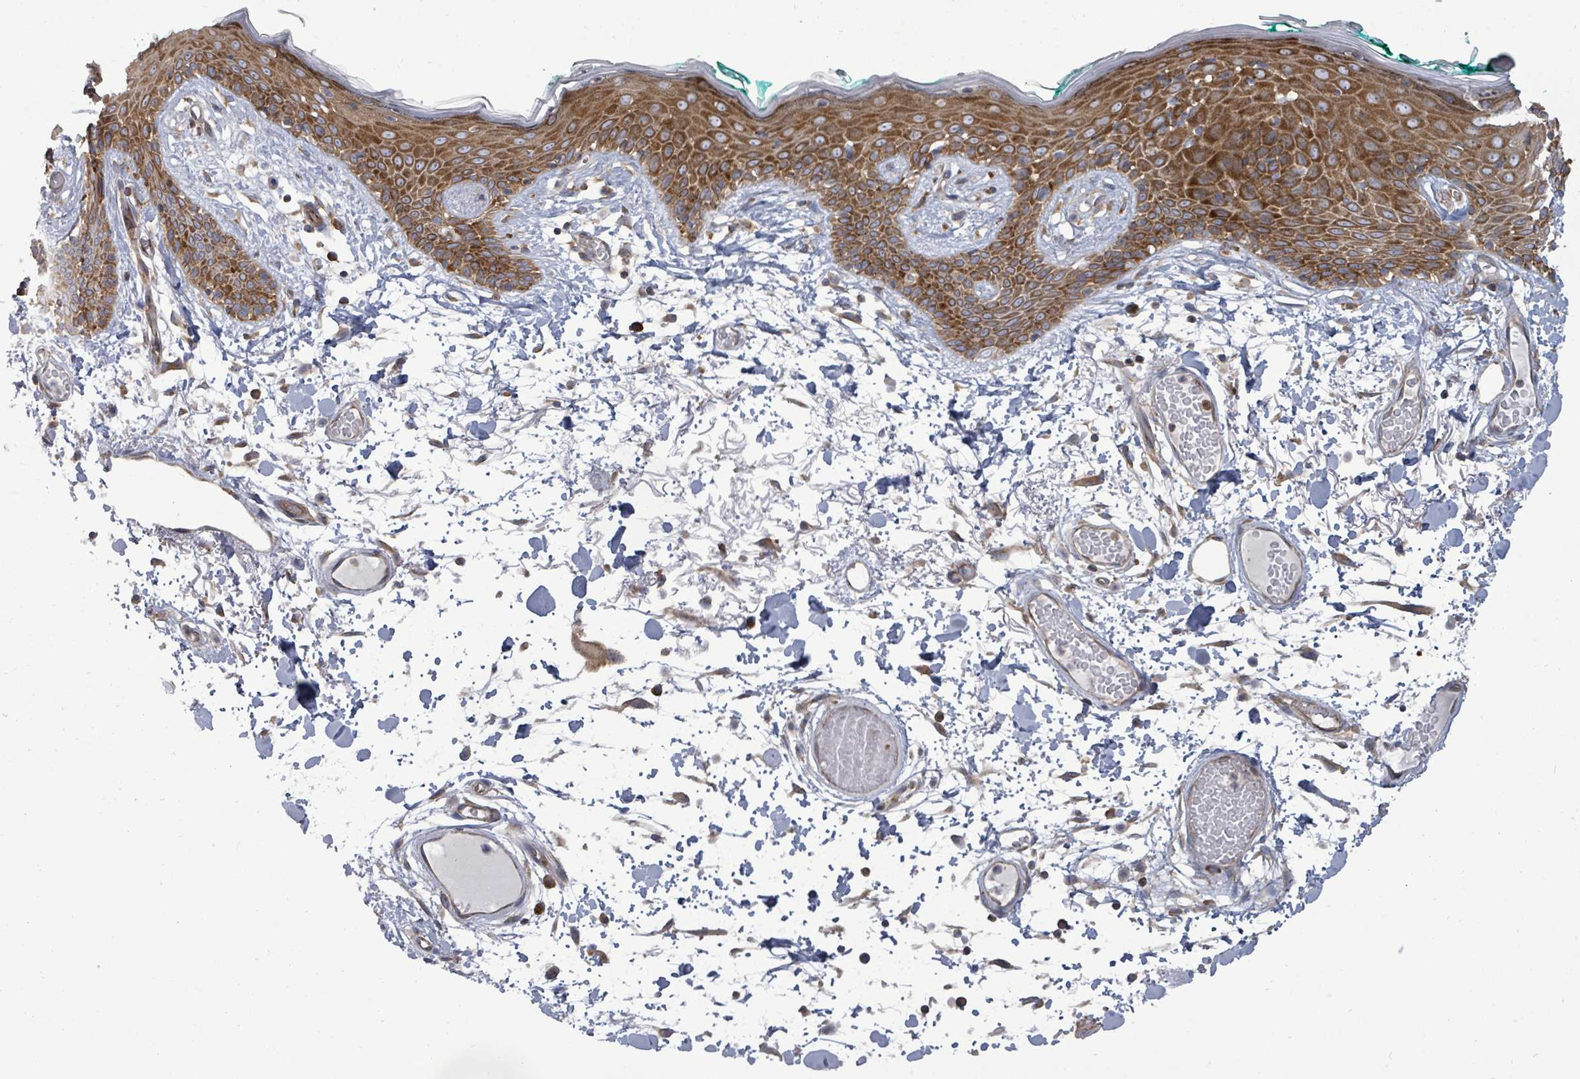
{"staining": {"intensity": "moderate", "quantity": "25%-75%", "location": "cytoplasmic/membranous"}, "tissue": "skin", "cell_type": "Fibroblasts", "image_type": "normal", "snomed": [{"axis": "morphology", "description": "Normal tissue, NOS"}, {"axis": "topography", "description": "Skin"}], "caption": "IHC image of benign human skin stained for a protein (brown), which exhibits medium levels of moderate cytoplasmic/membranous expression in approximately 25%-75% of fibroblasts.", "gene": "EIF3CL", "patient": {"sex": "male", "age": 79}}